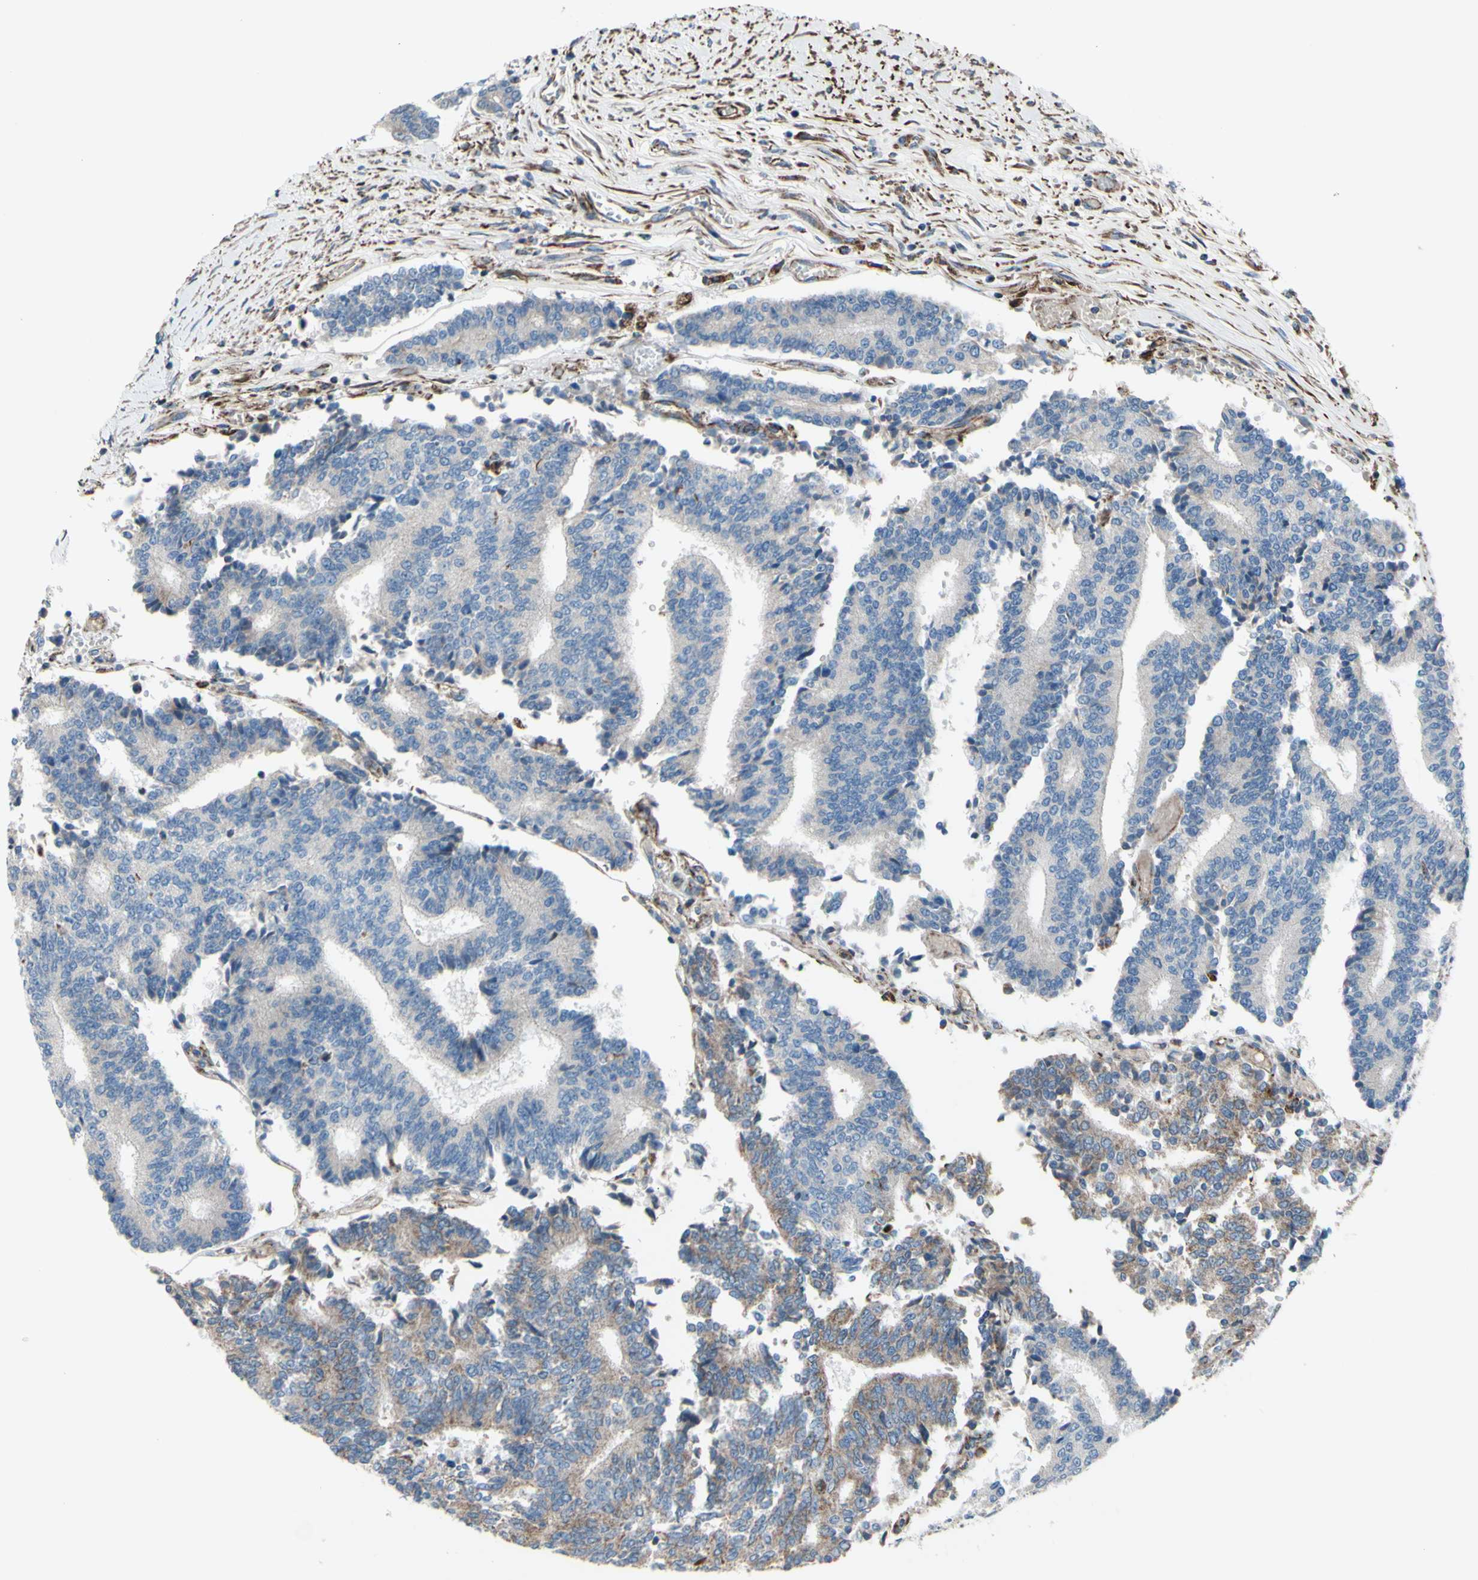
{"staining": {"intensity": "weak", "quantity": ">75%", "location": "cytoplasmic/membranous"}, "tissue": "prostate cancer", "cell_type": "Tumor cells", "image_type": "cancer", "snomed": [{"axis": "morphology", "description": "Normal tissue, NOS"}, {"axis": "morphology", "description": "Adenocarcinoma, High grade"}, {"axis": "topography", "description": "Prostate"}, {"axis": "topography", "description": "Seminal veicle"}], "caption": "Prostate high-grade adenocarcinoma stained with a brown dye demonstrates weak cytoplasmic/membranous positive positivity in approximately >75% of tumor cells.", "gene": "EMC7", "patient": {"sex": "male", "age": 55}}